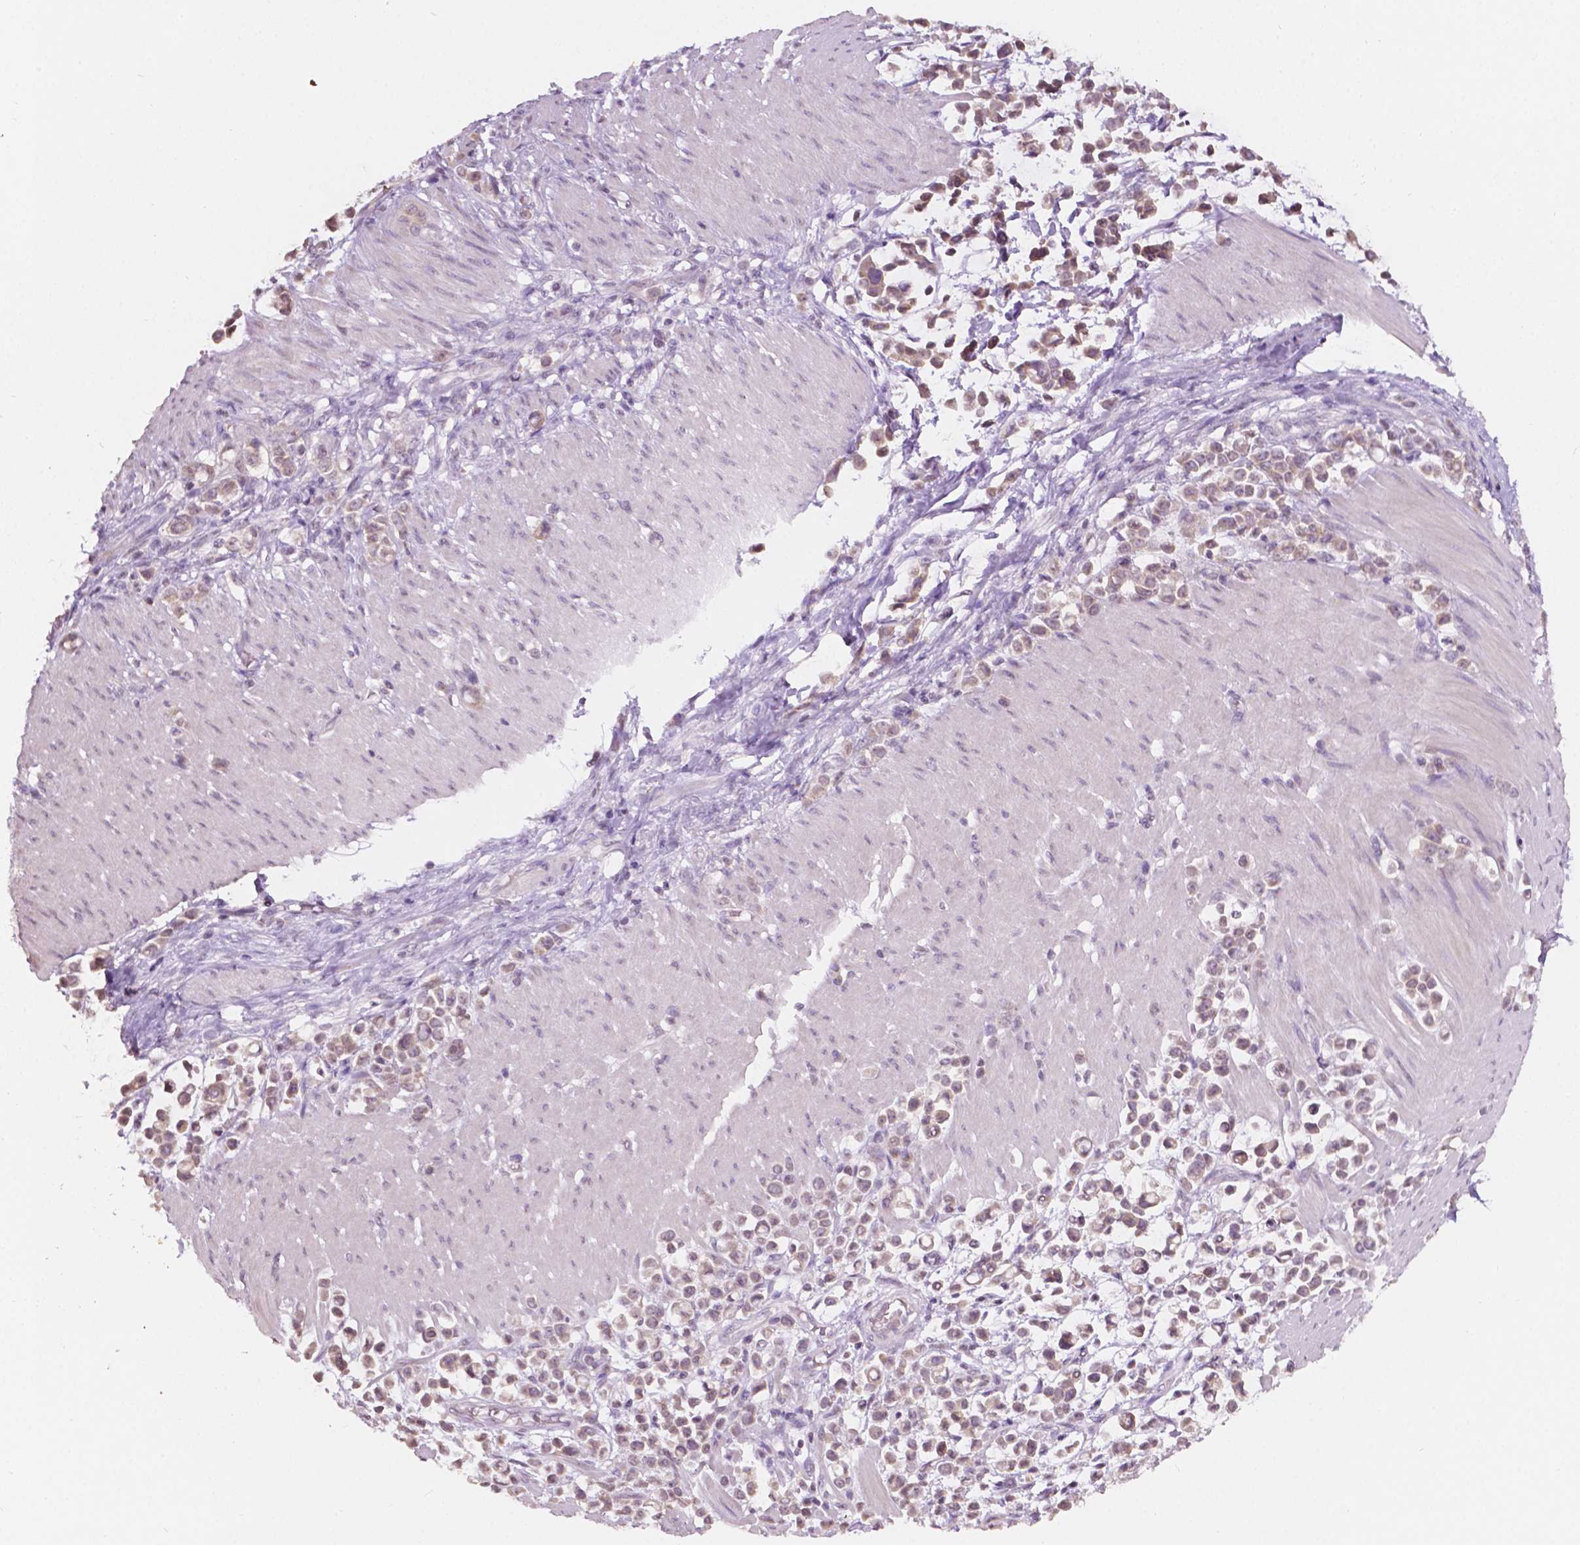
{"staining": {"intensity": "moderate", "quantity": ">75%", "location": "cytoplasmic/membranous,nuclear"}, "tissue": "stomach cancer", "cell_type": "Tumor cells", "image_type": "cancer", "snomed": [{"axis": "morphology", "description": "Adenocarcinoma, NOS"}, {"axis": "topography", "description": "Stomach"}], "caption": "Brown immunohistochemical staining in human stomach adenocarcinoma exhibits moderate cytoplasmic/membranous and nuclear expression in approximately >75% of tumor cells.", "gene": "NOS1AP", "patient": {"sex": "male", "age": 82}}